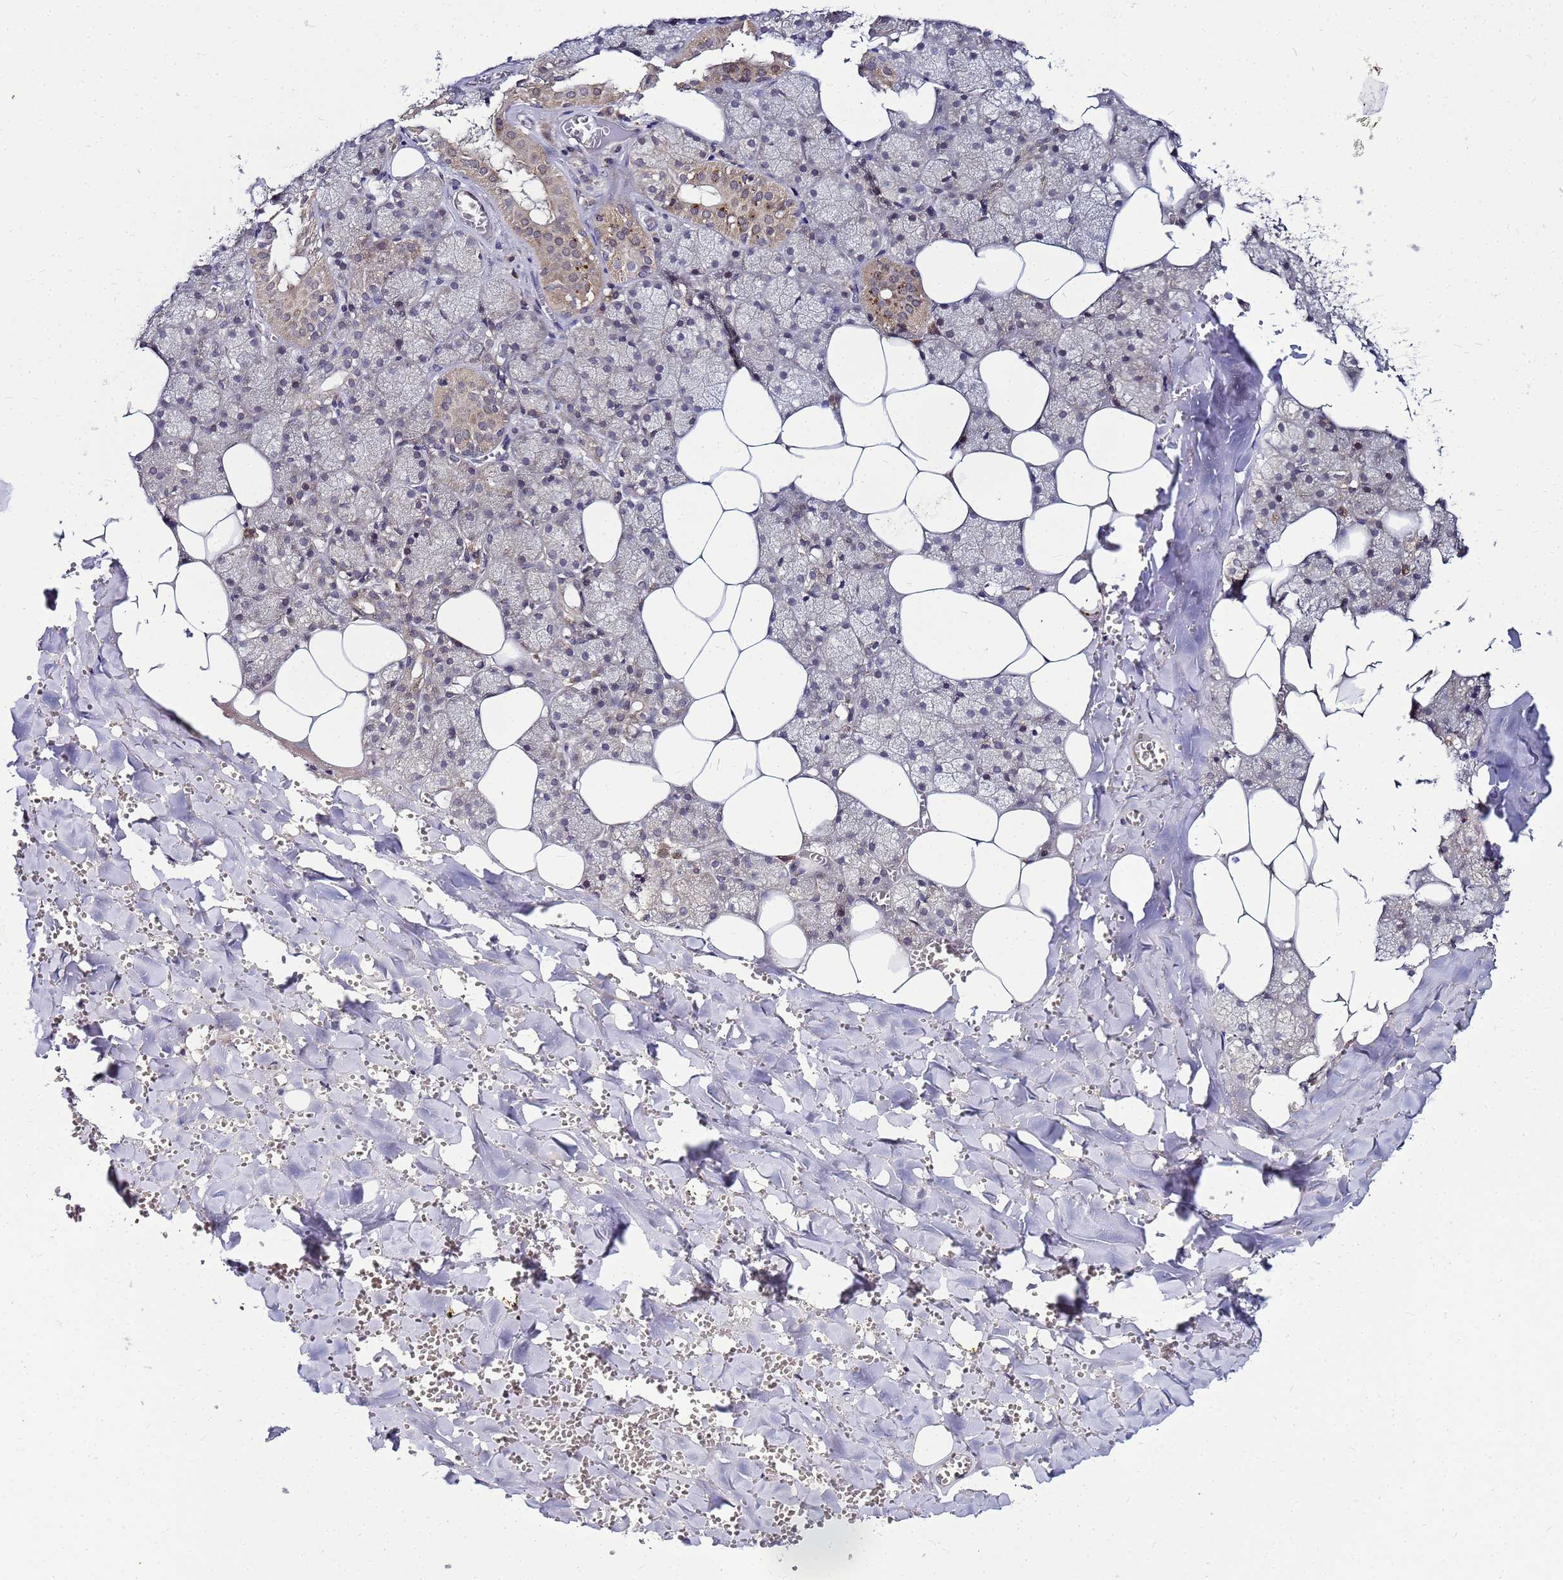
{"staining": {"intensity": "weak", "quantity": "<25%", "location": "cytoplasmic/membranous"}, "tissue": "salivary gland", "cell_type": "Glandular cells", "image_type": "normal", "snomed": [{"axis": "morphology", "description": "Normal tissue, NOS"}, {"axis": "topography", "description": "Salivary gland"}], "caption": "Immunohistochemical staining of normal human salivary gland demonstrates no significant staining in glandular cells.", "gene": "SAT1", "patient": {"sex": "male", "age": 62}}